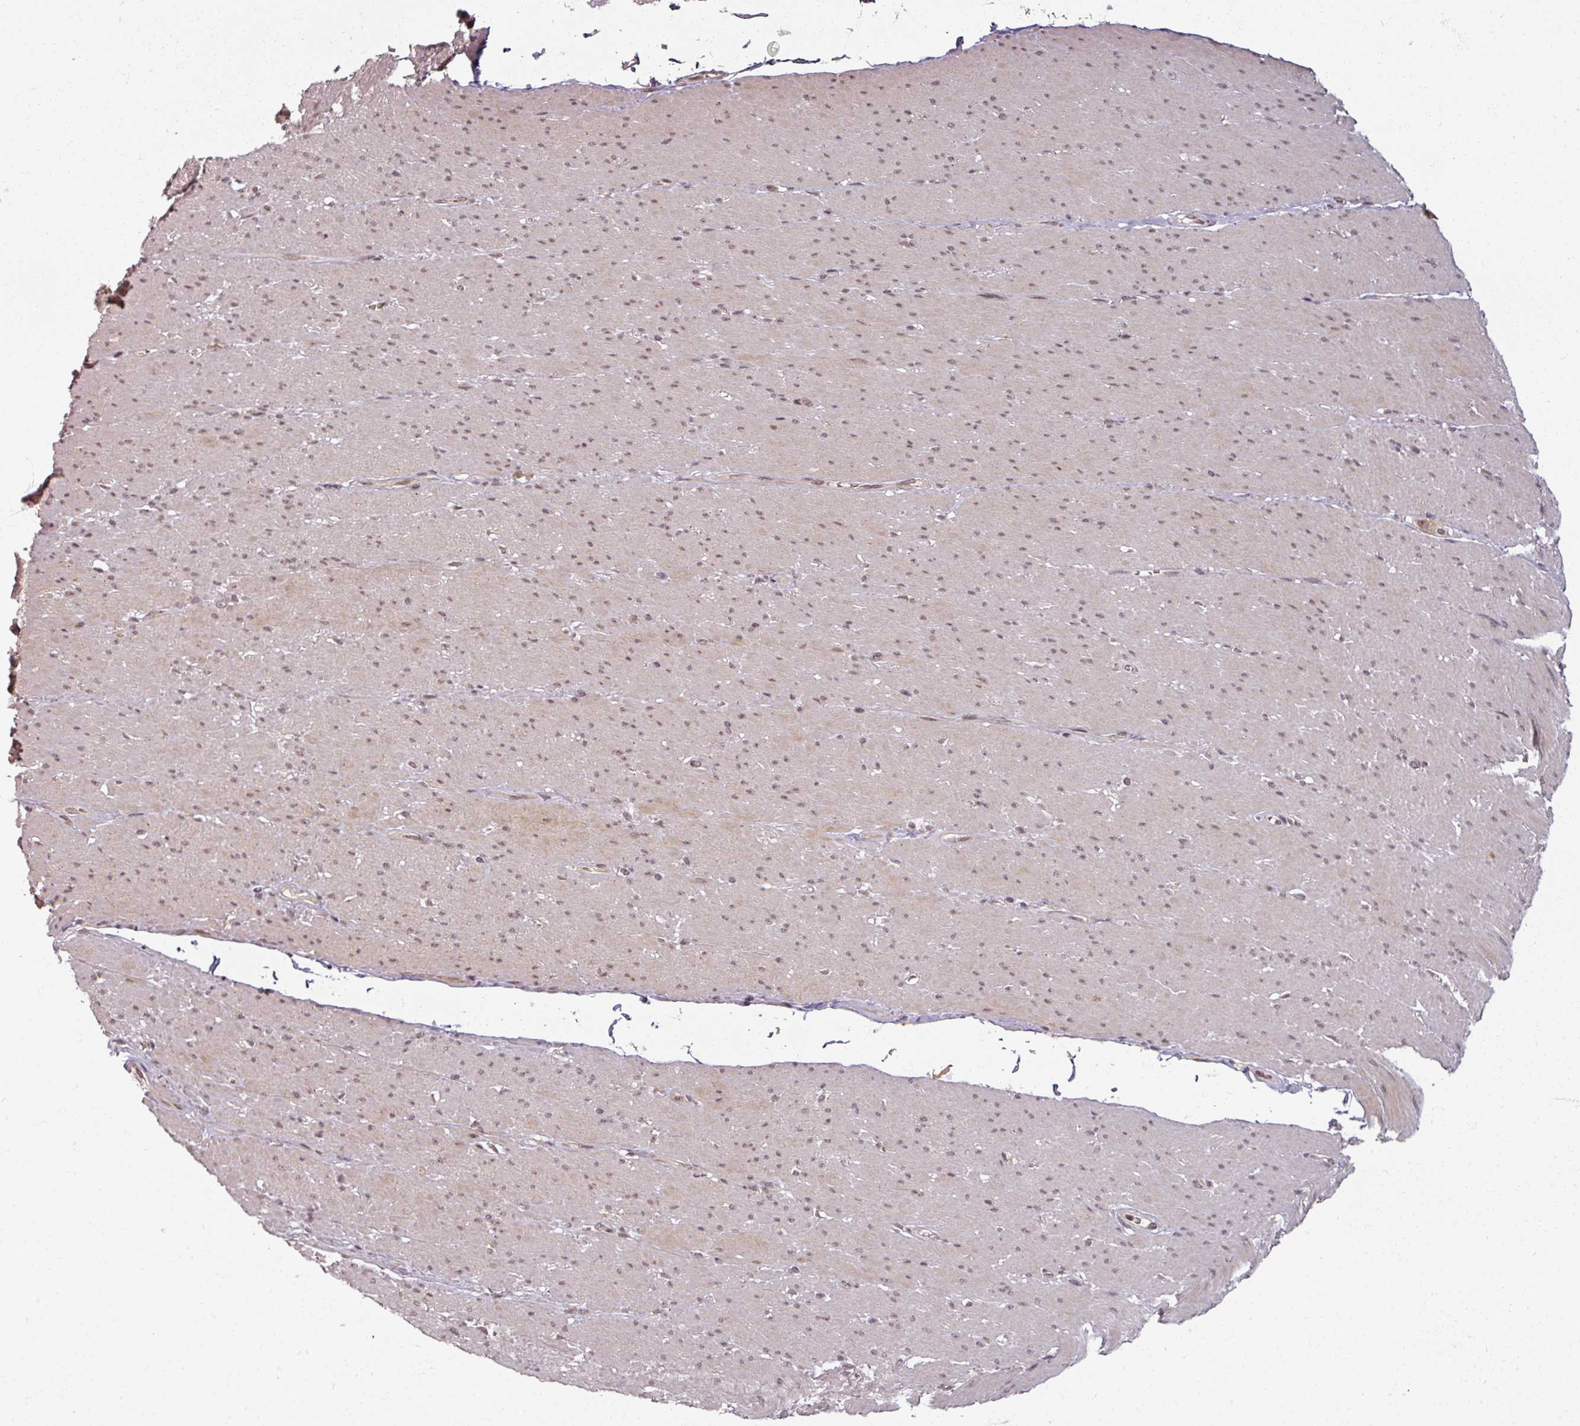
{"staining": {"intensity": "weak", "quantity": "25%-75%", "location": "cytoplasmic/membranous,nuclear"}, "tissue": "smooth muscle", "cell_type": "Smooth muscle cells", "image_type": "normal", "snomed": [{"axis": "morphology", "description": "Normal tissue, NOS"}, {"axis": "topography", "description": "Smooth muscle"}, {"axis": "topography", "description": "Rectum"}], "caption": "An immunohistochemistry micrograph of benign tissue is shown. Protein staining in brown highlights weak cytoplasmic/membranous,nuclear positivity in smooth muscle within smooth muscle cells. (DAB IHC with brightfield microscopy, high magnification).", "gene": "POLR2G", "patient": {"sex": "male", "age": 53}}